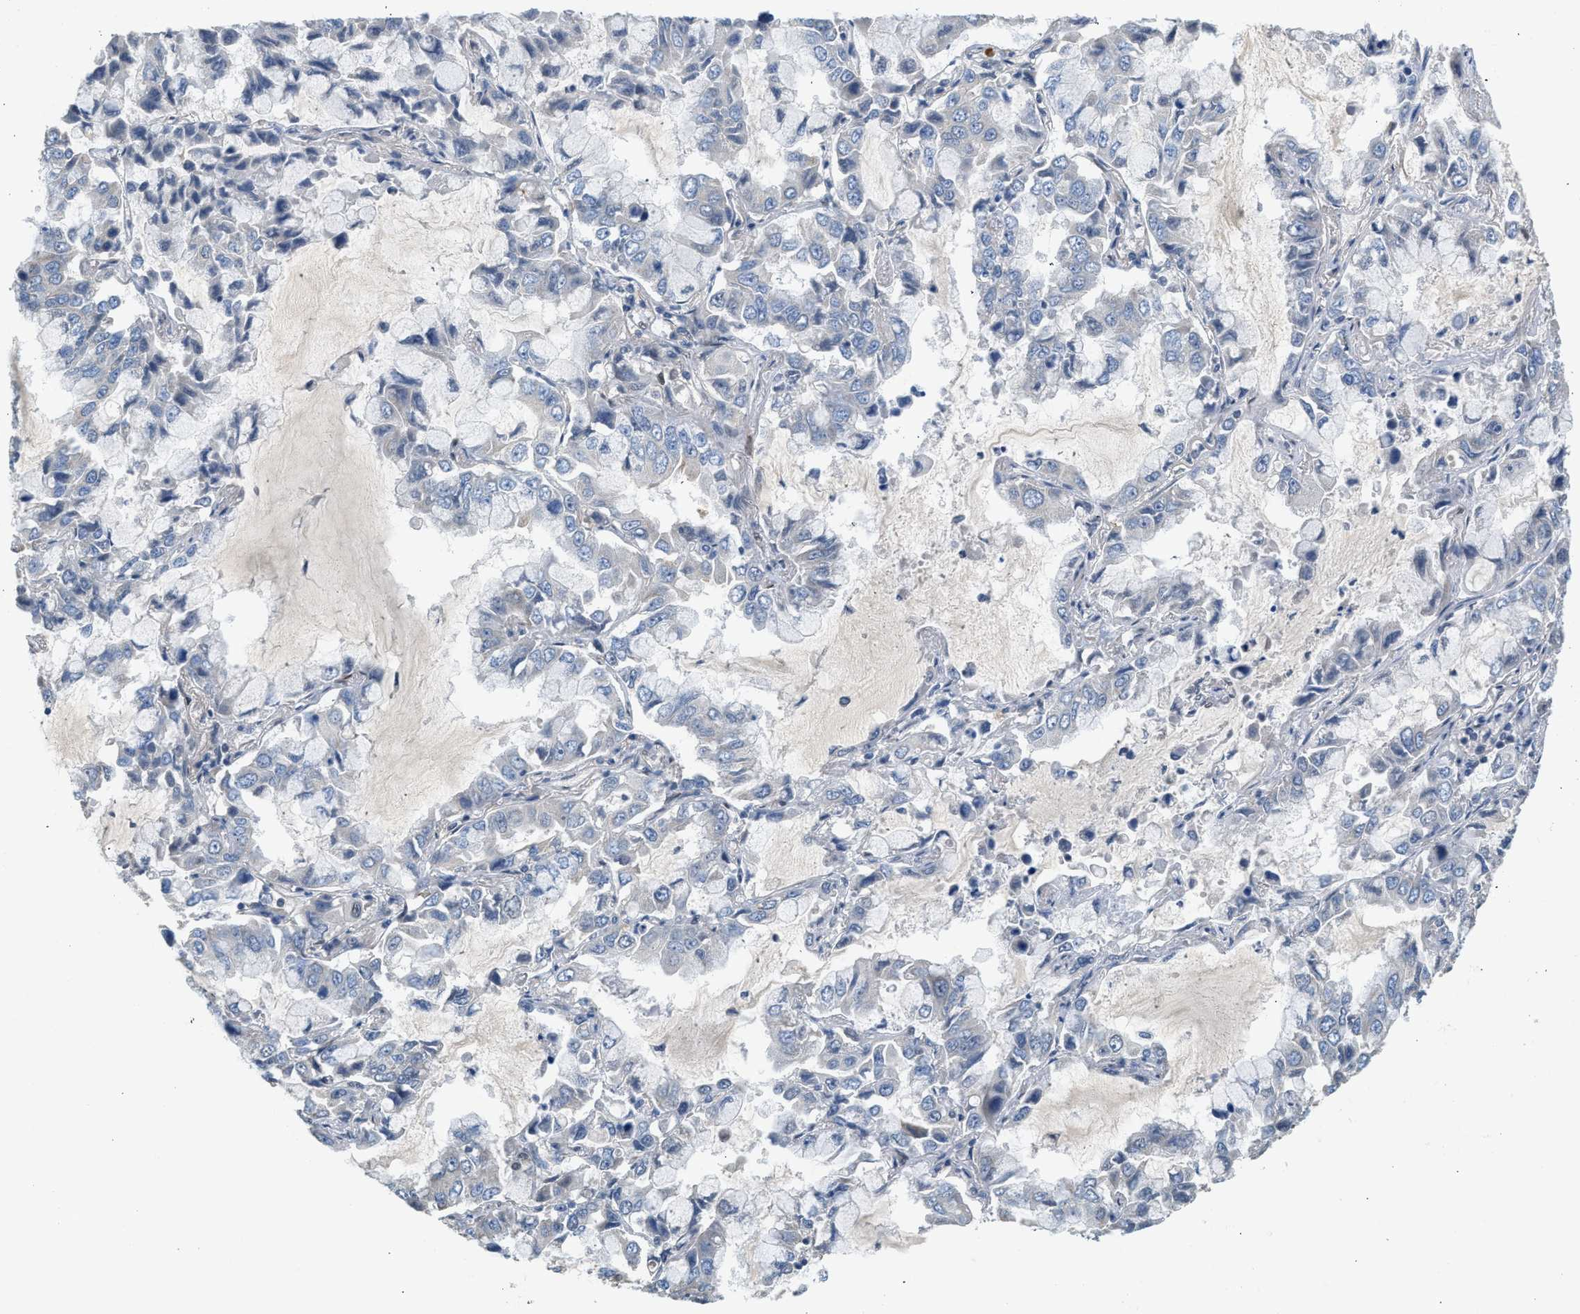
{"staining": {"intensity": "negative", "quantity": "none", "location": "none"}, "tissue": "lung cancer", "cell_type": "Tumor cells", "image_type": "cancer", "snomed": [{"axis": "morphology", "description": "Adenocarcinoma, NOS"}, {"axis": "topography", "description": "Lung"}], "caption": "There is no significant positivity in tumor cells of lung cancer.", "gene": "ZBTB20", "patient": {"sex": "male", "age": 64}}